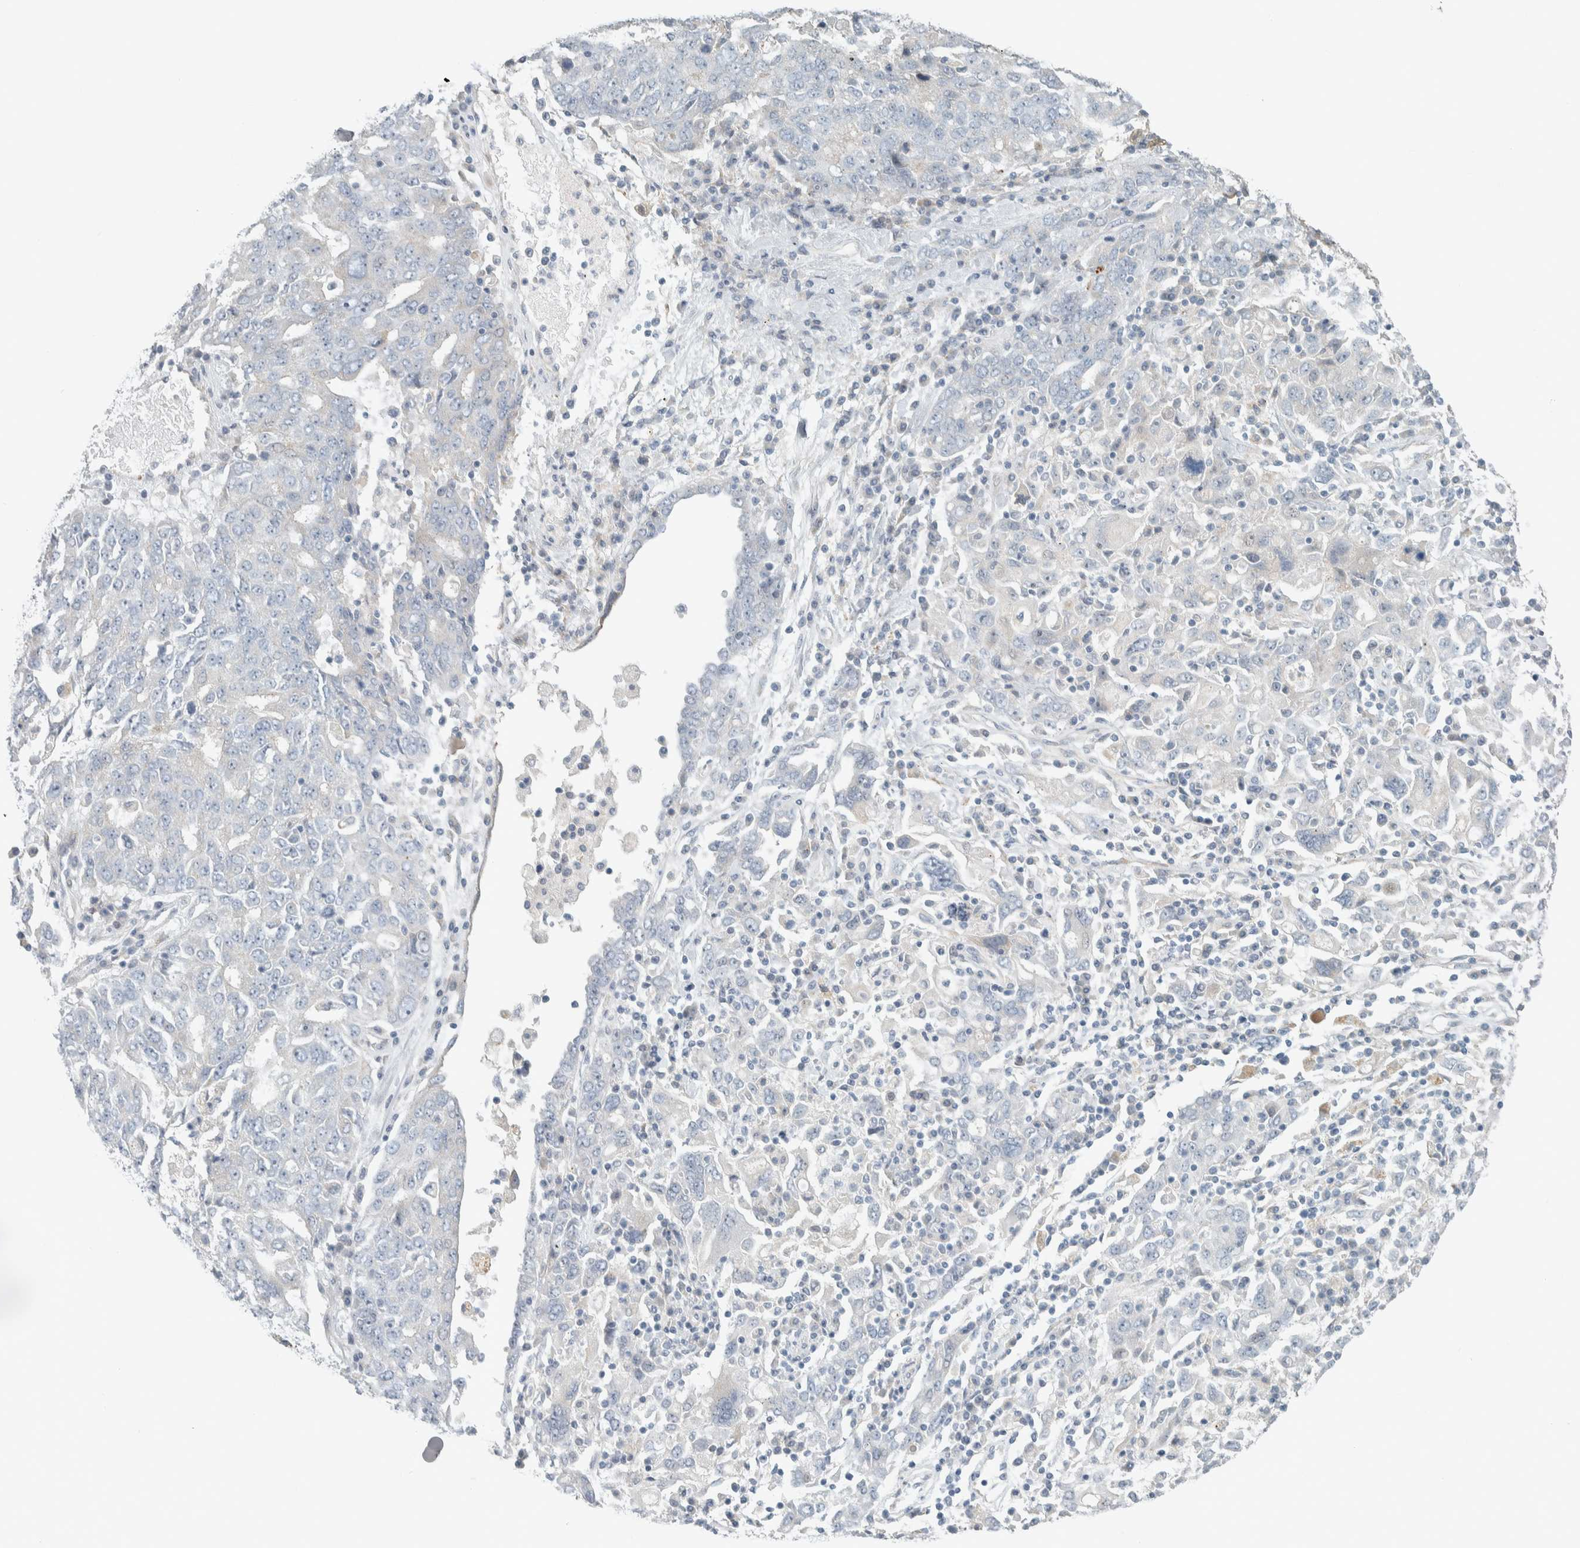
{"staining": {"intensity": "negative", "quantity": "none", "location": "none"}, "tissue": "ovarian cancer", "cell_type": "Tumor cells", "image_type": "cancer", "snomed": [{"axis": "morphology", "description": "Carcinoma, endometroid"}, {"axis": "topography", "description": "Ovary"}], "caption": "Ovarian endometroid carcinoma stained for a protein using immunohistochemistry (IHC) reveals no staining tumor cells.", "gene": "HGS", "patient": {"sex": "female", "age": 62}}